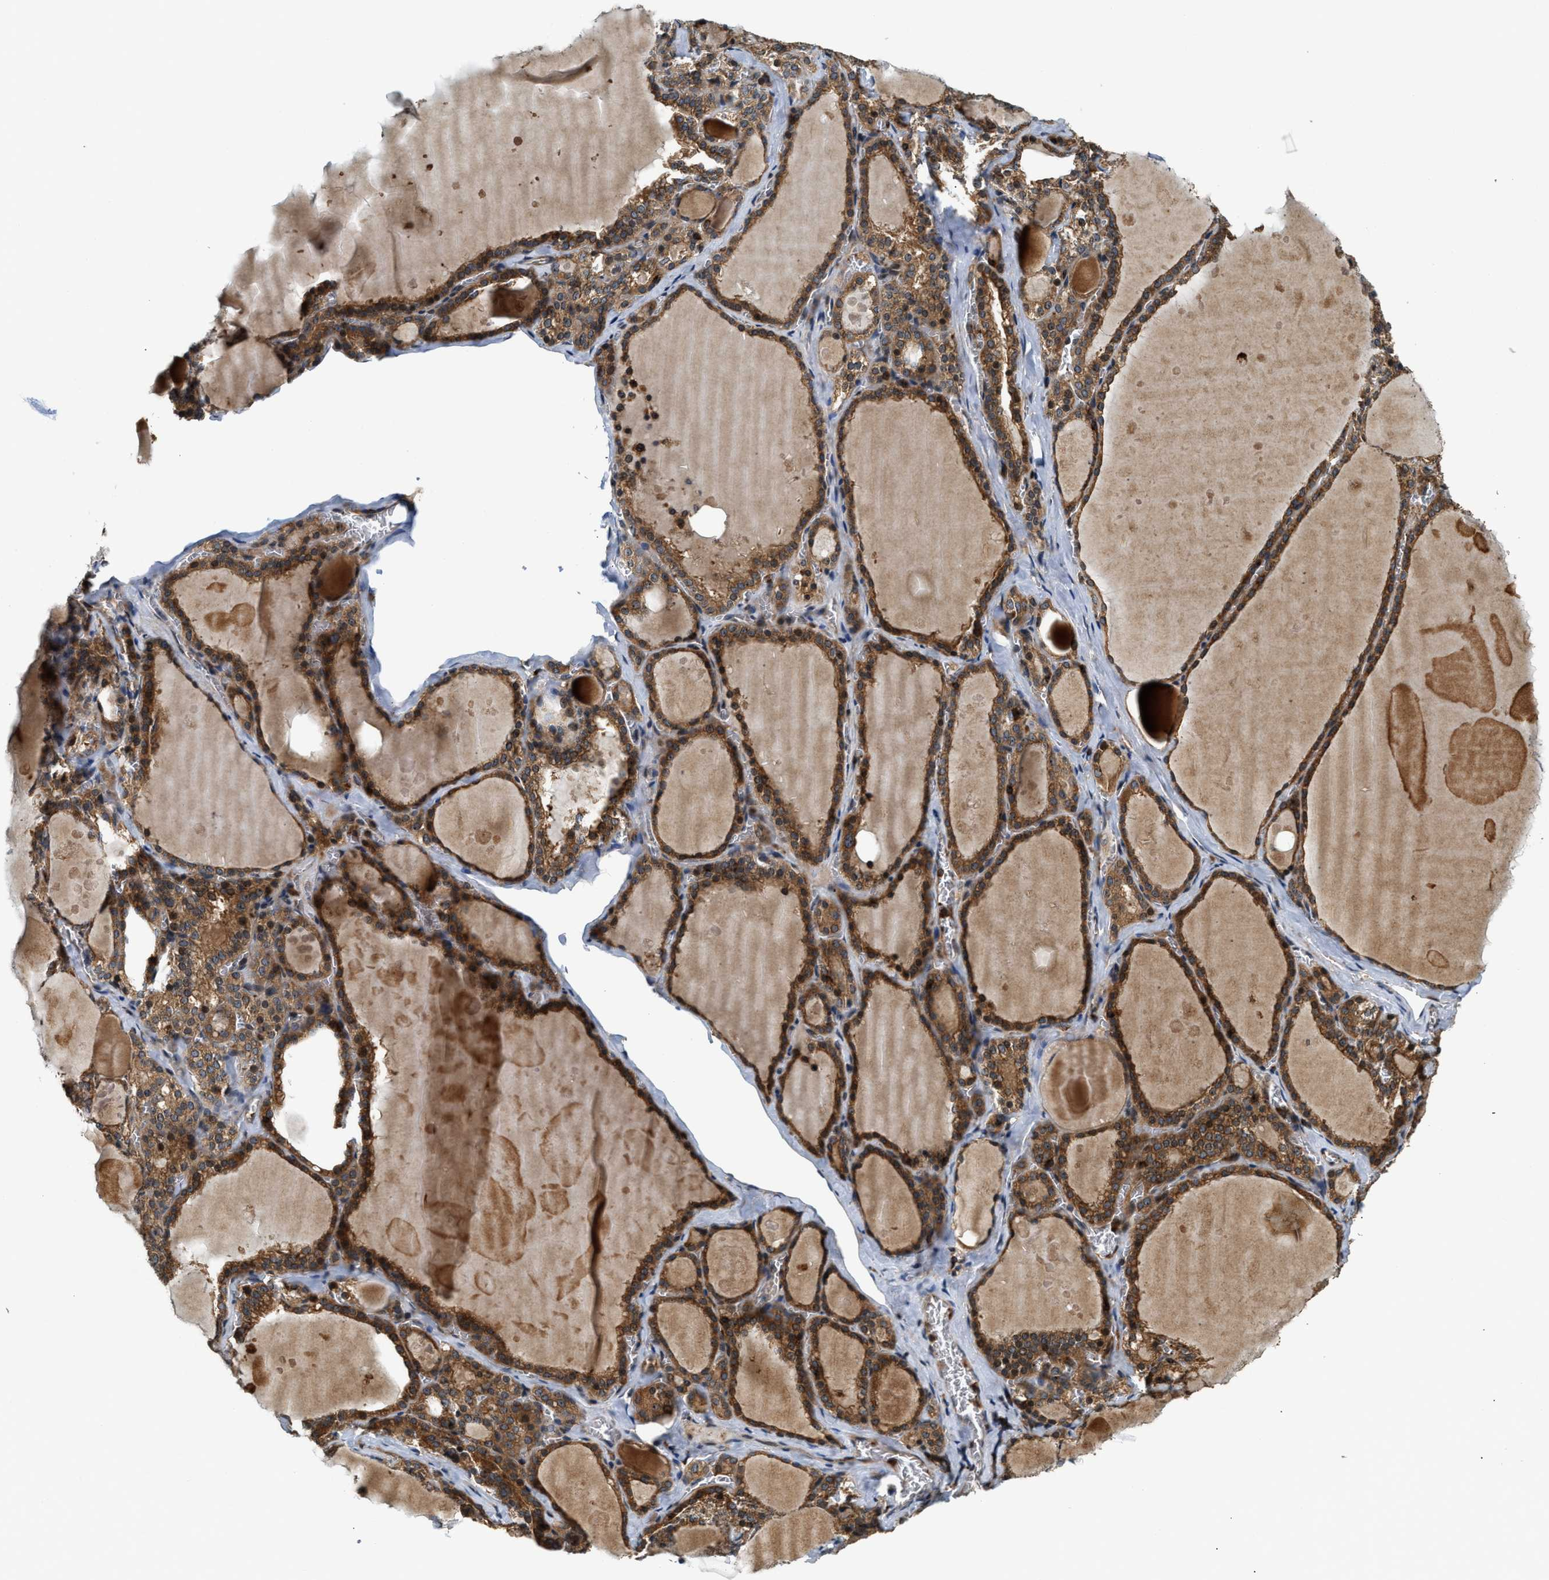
{"staining": {"intensity": "strong", "quantity": ">75%", "location": "cytoplasmic/membranous"}, "tissue": "thyroid gland", "cell_type": "Glandular cells", "image_type": "normal", "snomed": [{"axis": "morphology", "description": "Normal tissue, NOS"}, {"axis": "topography", "description": "Thyroid gland"}], "caption": "Immunohistochemistry (IHC) (DAB) staining of benign human thyroid gland reveals strong cytoplasmic/membranous protein staining in about >75% of glandular cells. The protein of interest is shown in brown color, while the nuclei are stained blue.", "gene": "SNX5", "patient": {"sex": "male", "age": 56}}